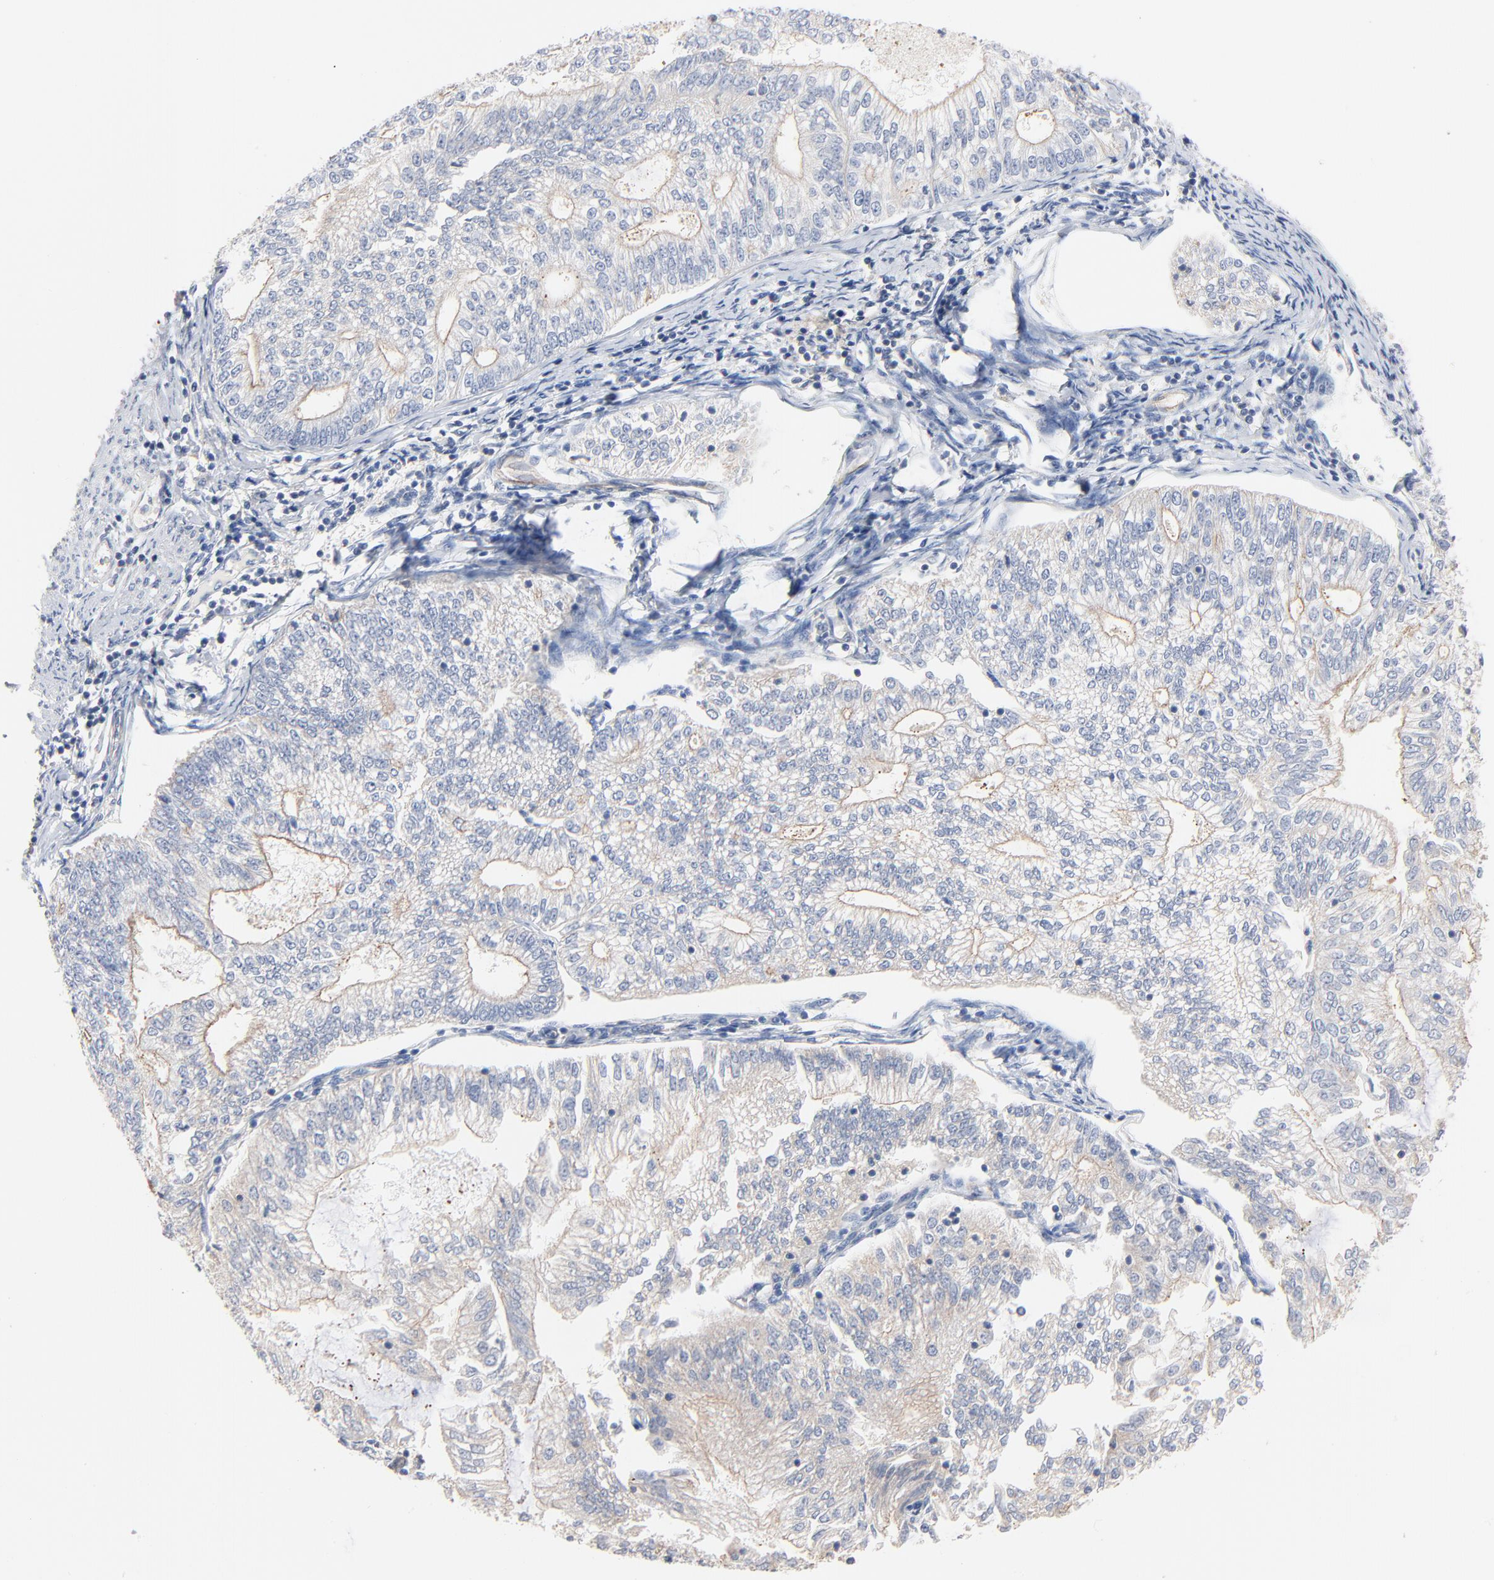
{"staining": {"intensity": "negative", "quantity": "none", "location": "none"}, "tissue": "endometrial cancer", "cell_type": "Tumor cells", "image_type": "cancer", "snomed": [{"axis": "morphology", "description": "Adenocarcinoma, NOS"}, {"axis": "topography", "description": "Endometrium"}], "caption": "IHC histopathology image of endometrial cancer (adenocarcinoma) stained for a protein (brown), which exhibits no expression in tumor cells. (Stains: DAB (3,3'-diaminobenzidine) immunohistochemistry with hematoxylin counter stain, Microscopy: brightfield microscopy at high magnification).", "gene": "ARHGEF6", "patient": {"sex": "female", "age": 69}}